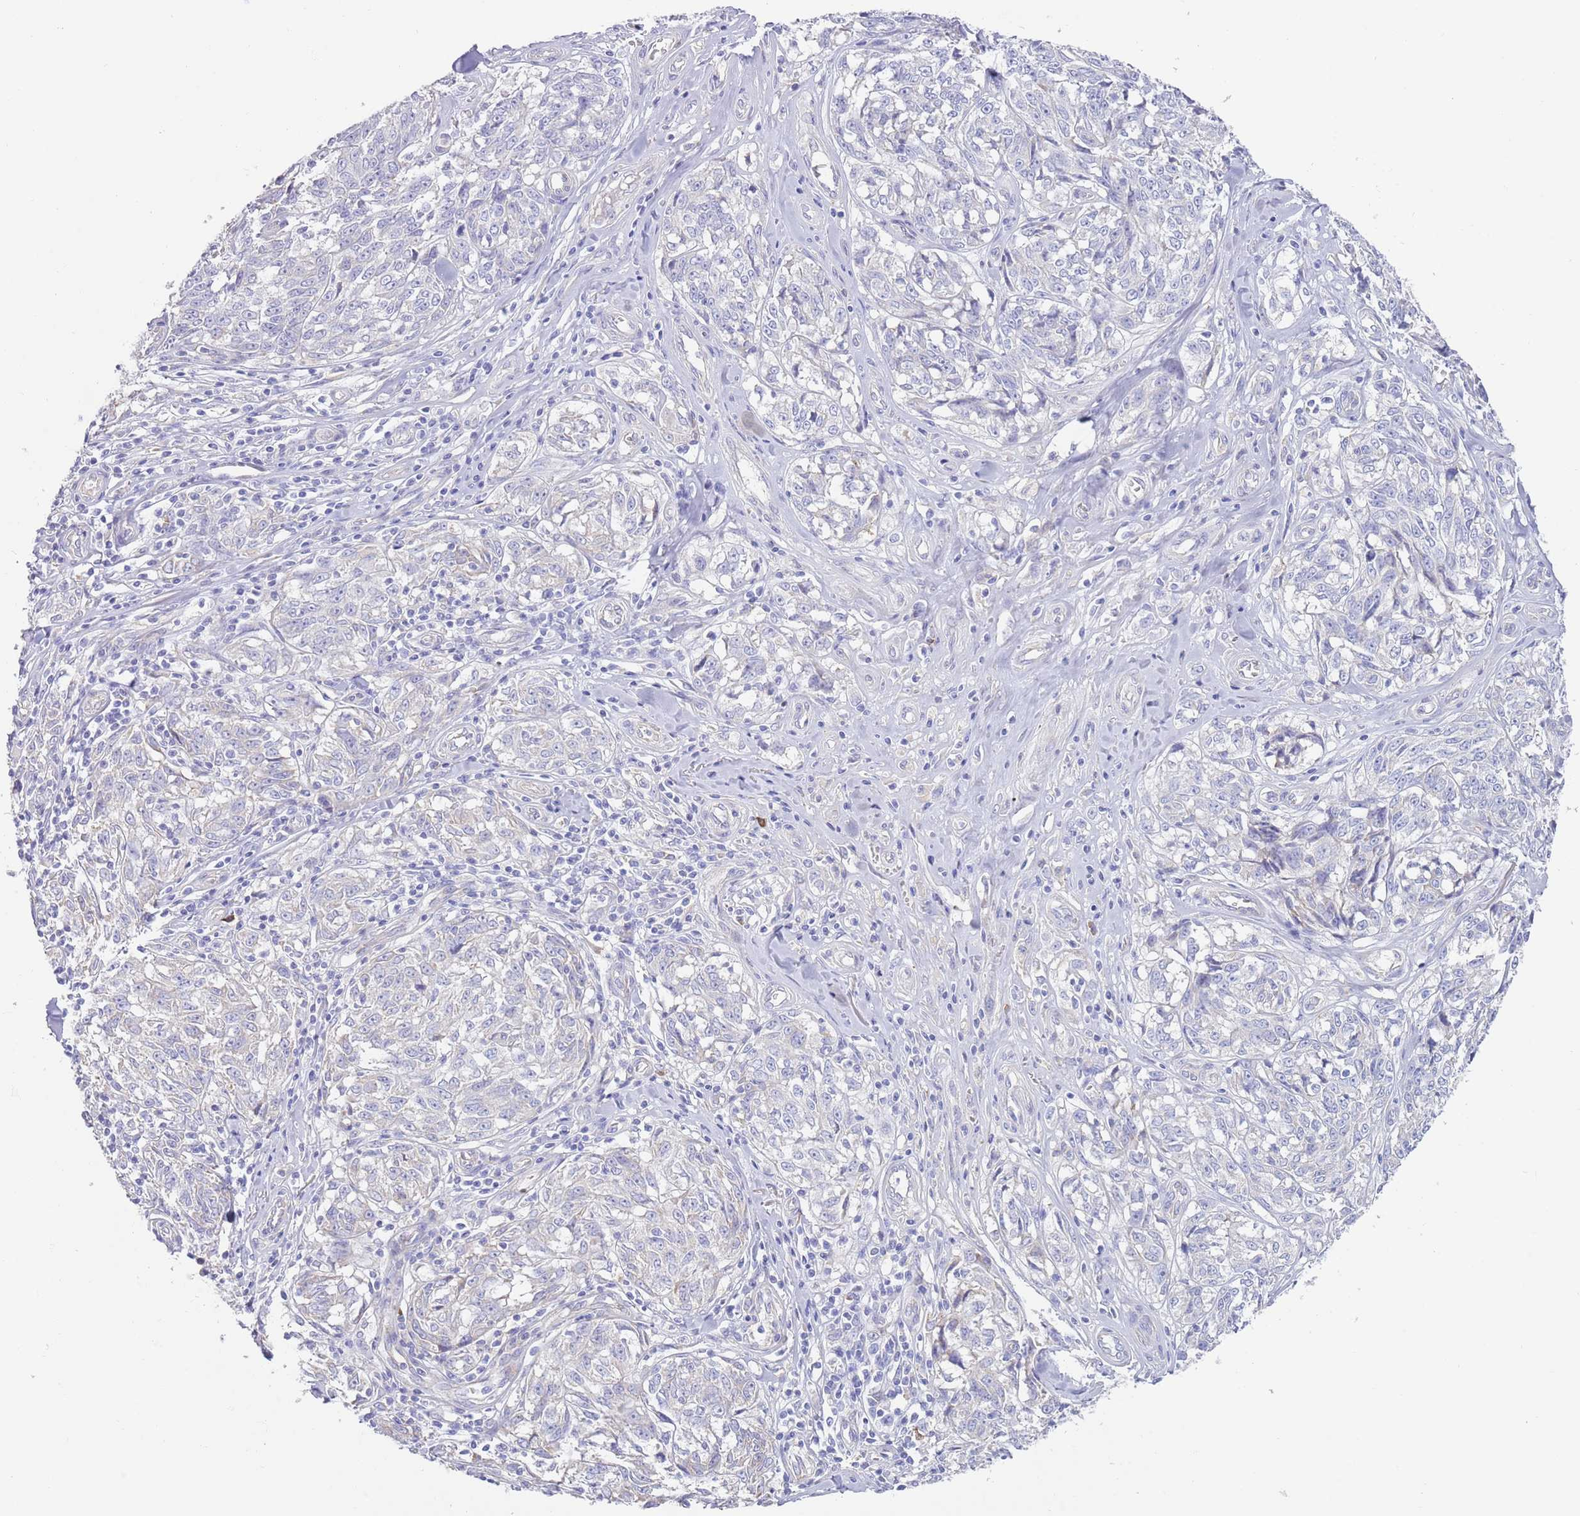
{"staining": {"intensity": "negative", "quantity": "none", "location": "none"}, "tissue": "melanoma", "cell_type": "Tumor cells", "image_type": "cancer", "snomed": [{"axis": "morphology", "description": "Normal tissue, NOS"}, {"axis": "morphology", "description": "Malignant melanoma, NOS"}, {"axis": "topography", "description": "Skin"}], "caption": "Immunohistochemistry (IHC) image of melanoma stained for a protein (brown), which displays no expression in tumor cells.", "gene": "CCDC149", "patient": {"sex": "female", "age": 64}}